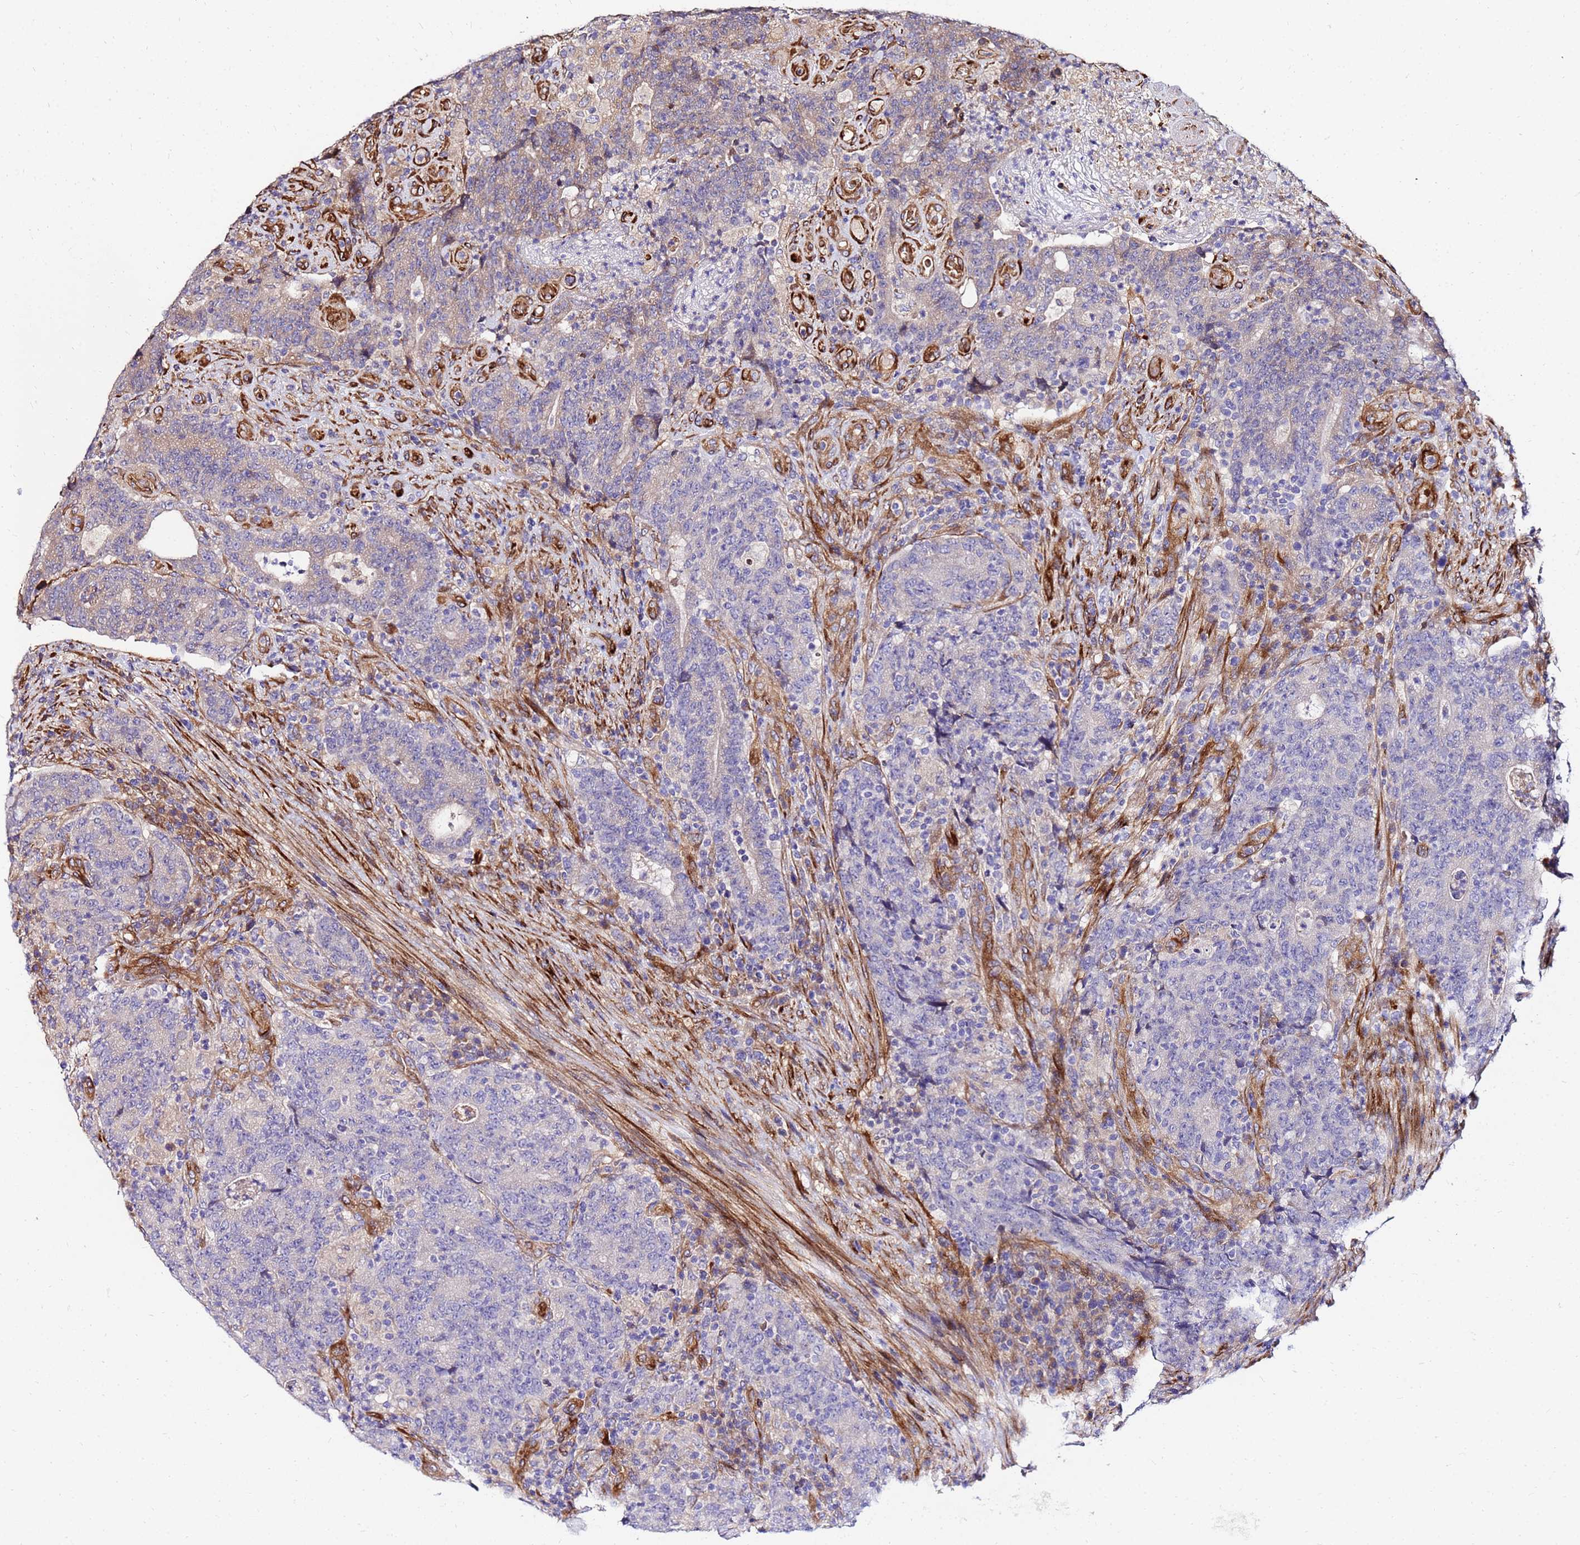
{"staining": {"intensity": "weak", "quantity": "<25%", "location": "cytoplasmic/membranous"}, "tissue": "colorectal cancer", "cell_type": "Tumor cells", "image_type": "cancer", "snomed": [{"axis": "morphology", "description": "Adenocarcinoma, NOS"}, {"axis": "topography", "description": "Colon"}], "caption": "Tumor cells show no significant protein expression in adenocarcinoma (colorectal).", "gene": "WWC2", "patient": {"sex": "female", "age": 75}}